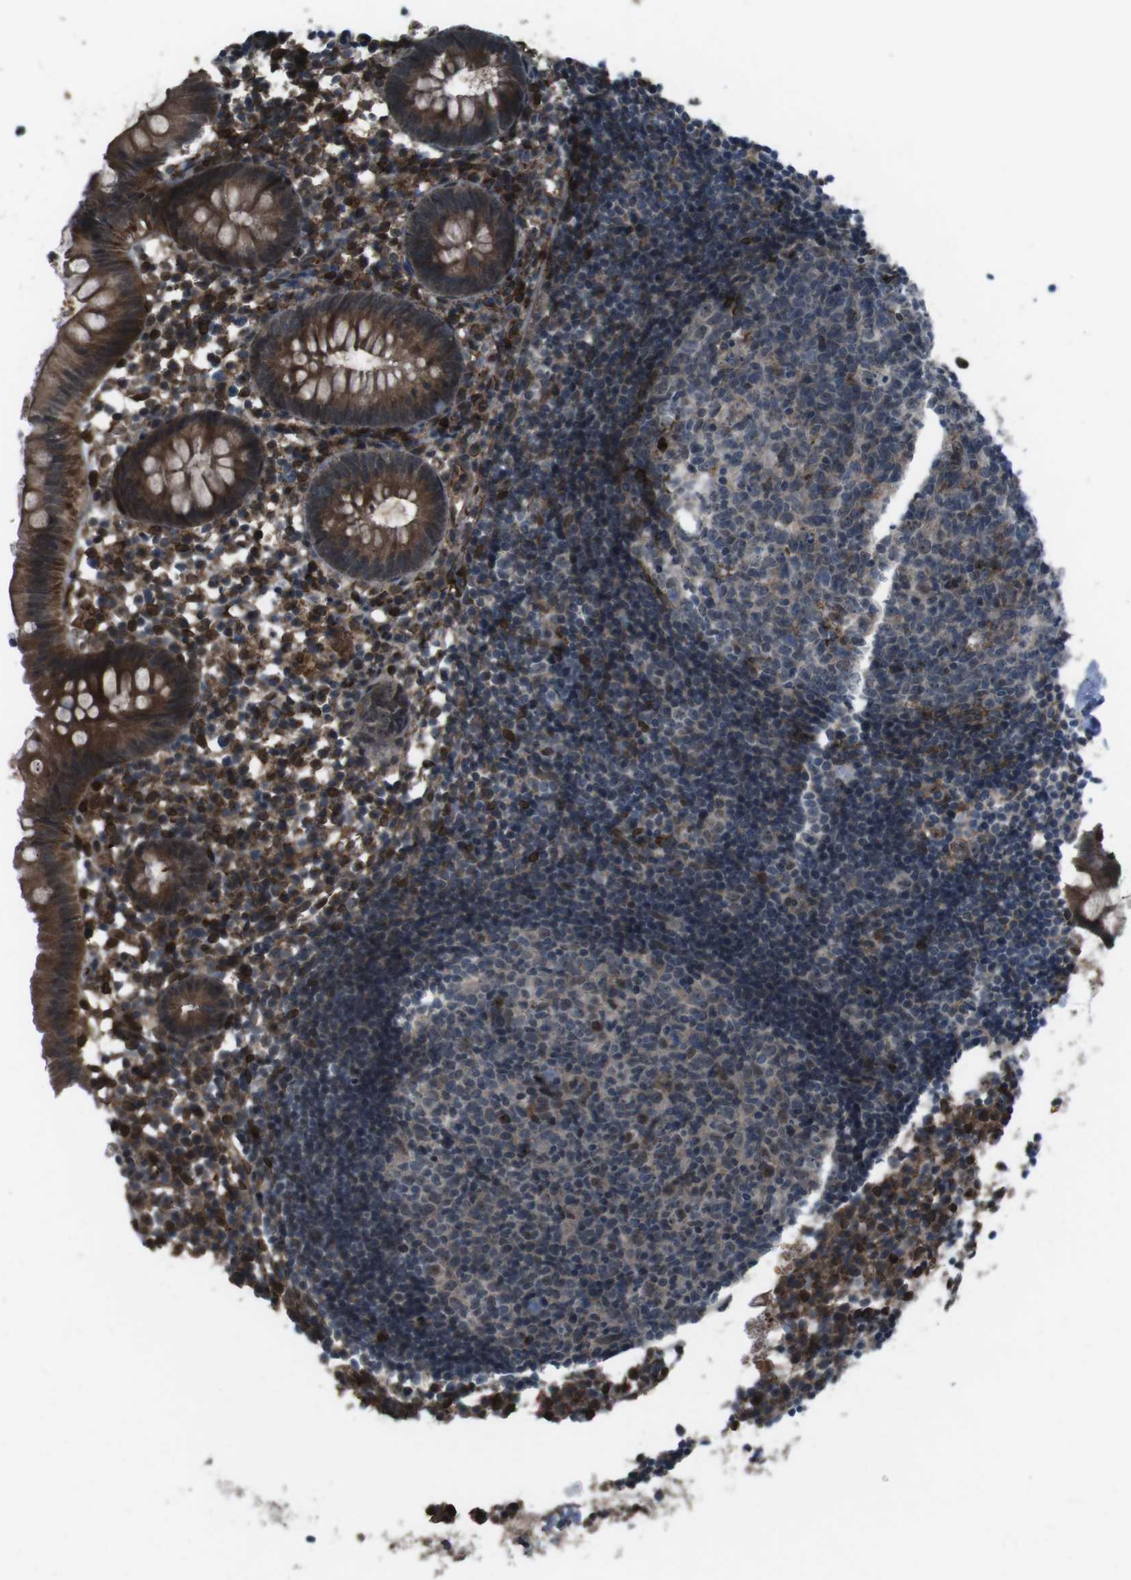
{"staining": {"intensity": "strong", "quantity": ">75%", "location": "cytoplasmic/membranous"}, "tissue": "appendix", "cell_type": "Glandular cells", "image_type": "normal", "snomed": [{"axis": "morphology", "description": "Normal tissue, NOS"}, {"axis": "topography", "description": "Appendix"}], "caption": "Immunohistochemistry (IHC) image of normal appendix: appendix stained using IHC reveals high levels of strong protein expression localized specifically in the cytoplasmic/membranous of glandular cells, appearing as a cytoplasmic/membranous brown color.", "gene": "GDF10", "patient": {"sex": "female", "age": 20}}